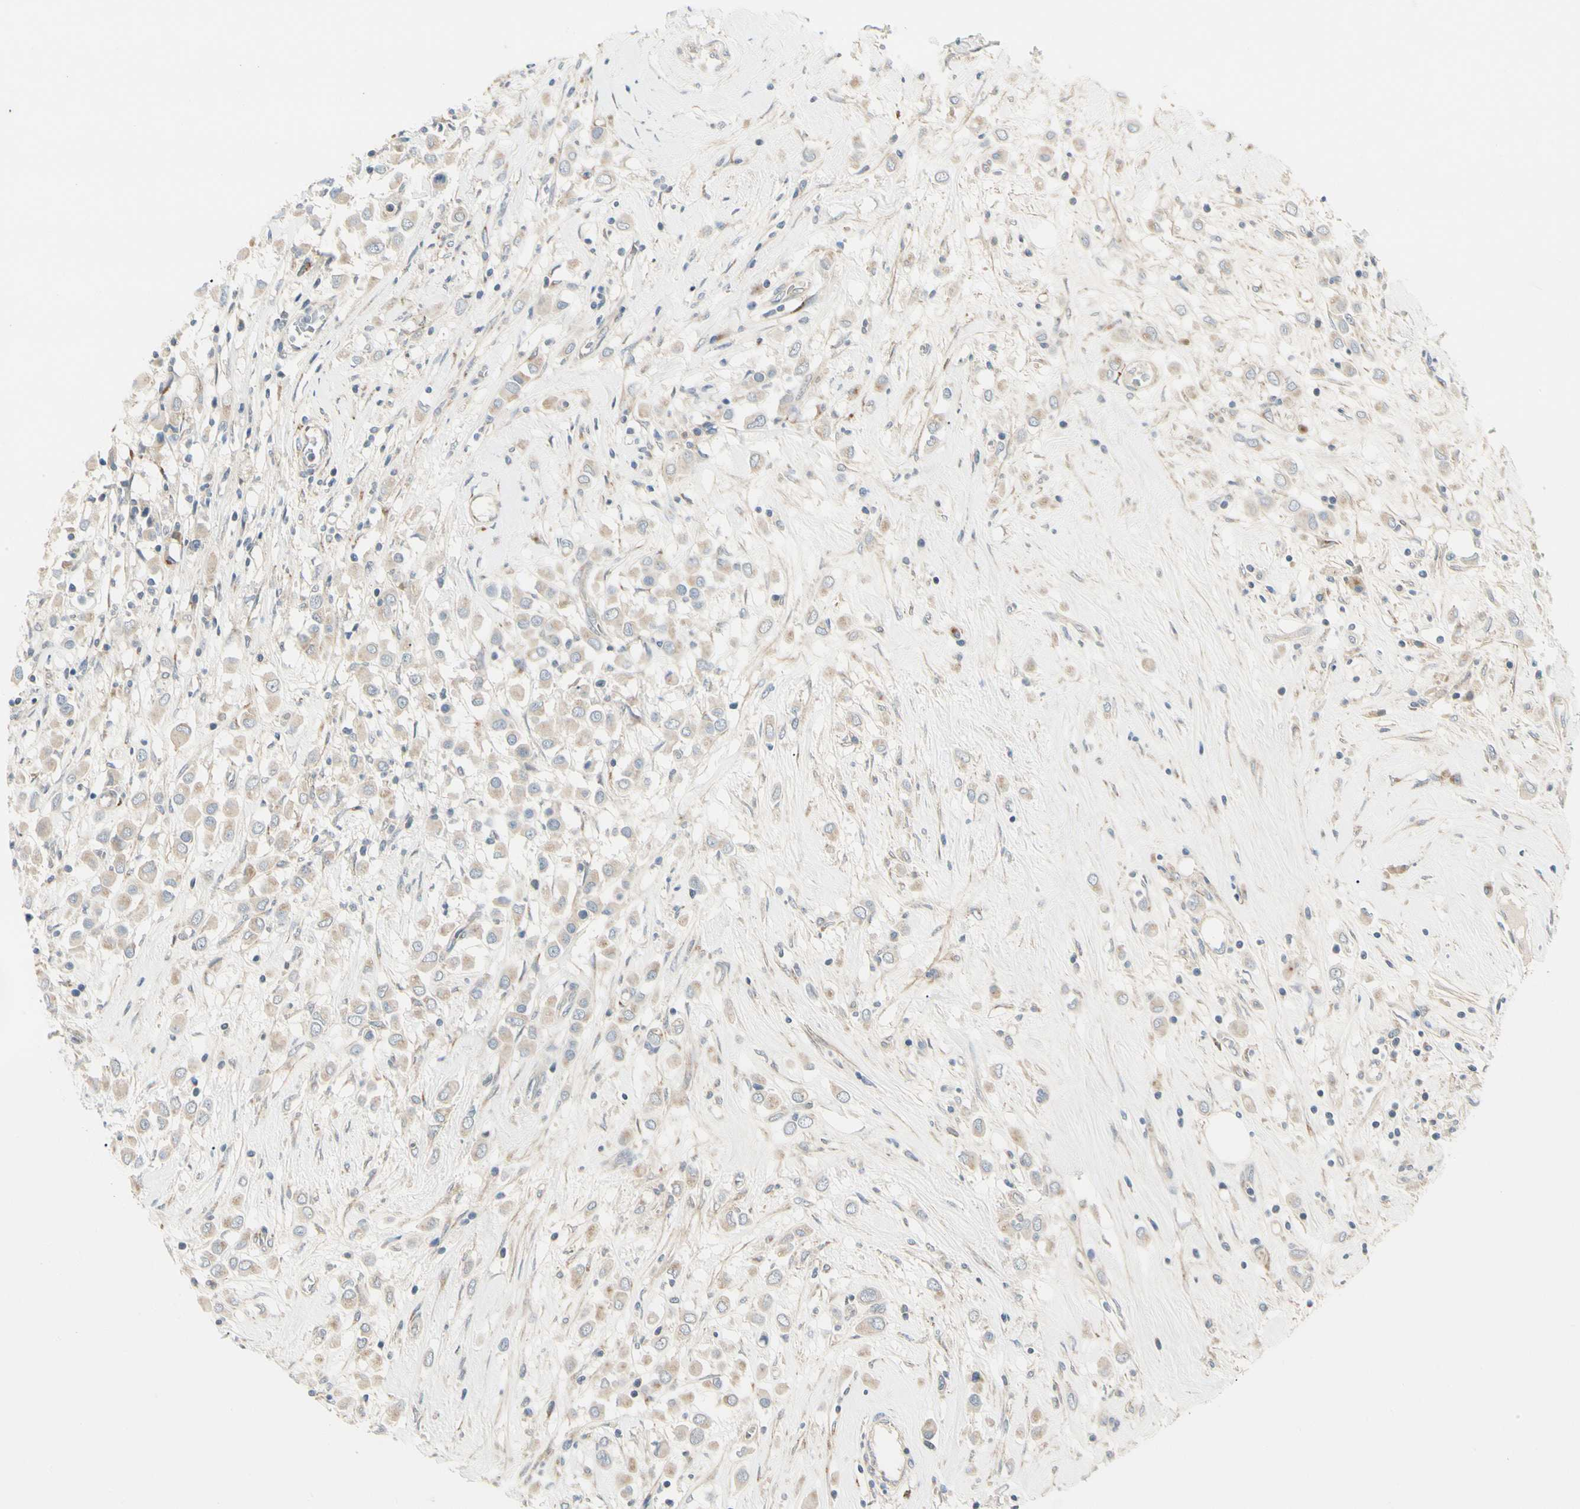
{"staining": {"intensity": "weak", "quantity": ">75%", "location": "cytoplasmic/membranous"}, "tissue": "breast cancer", "cell_type": "Tumor cells", "image_type": "cancer", "snomed": [{"axis": "morphology", "description": "Duct carcinoma"}, {"axis": "topography", "description": "Breast"}], "caption": "Invasive ductal carcinoma (breast) tissue shows weak cytoplasmic/membranous expression in approximately >75% of tumor cells", "gene": "ABCA3", "patient": {"sex": "female", "age": 61}}